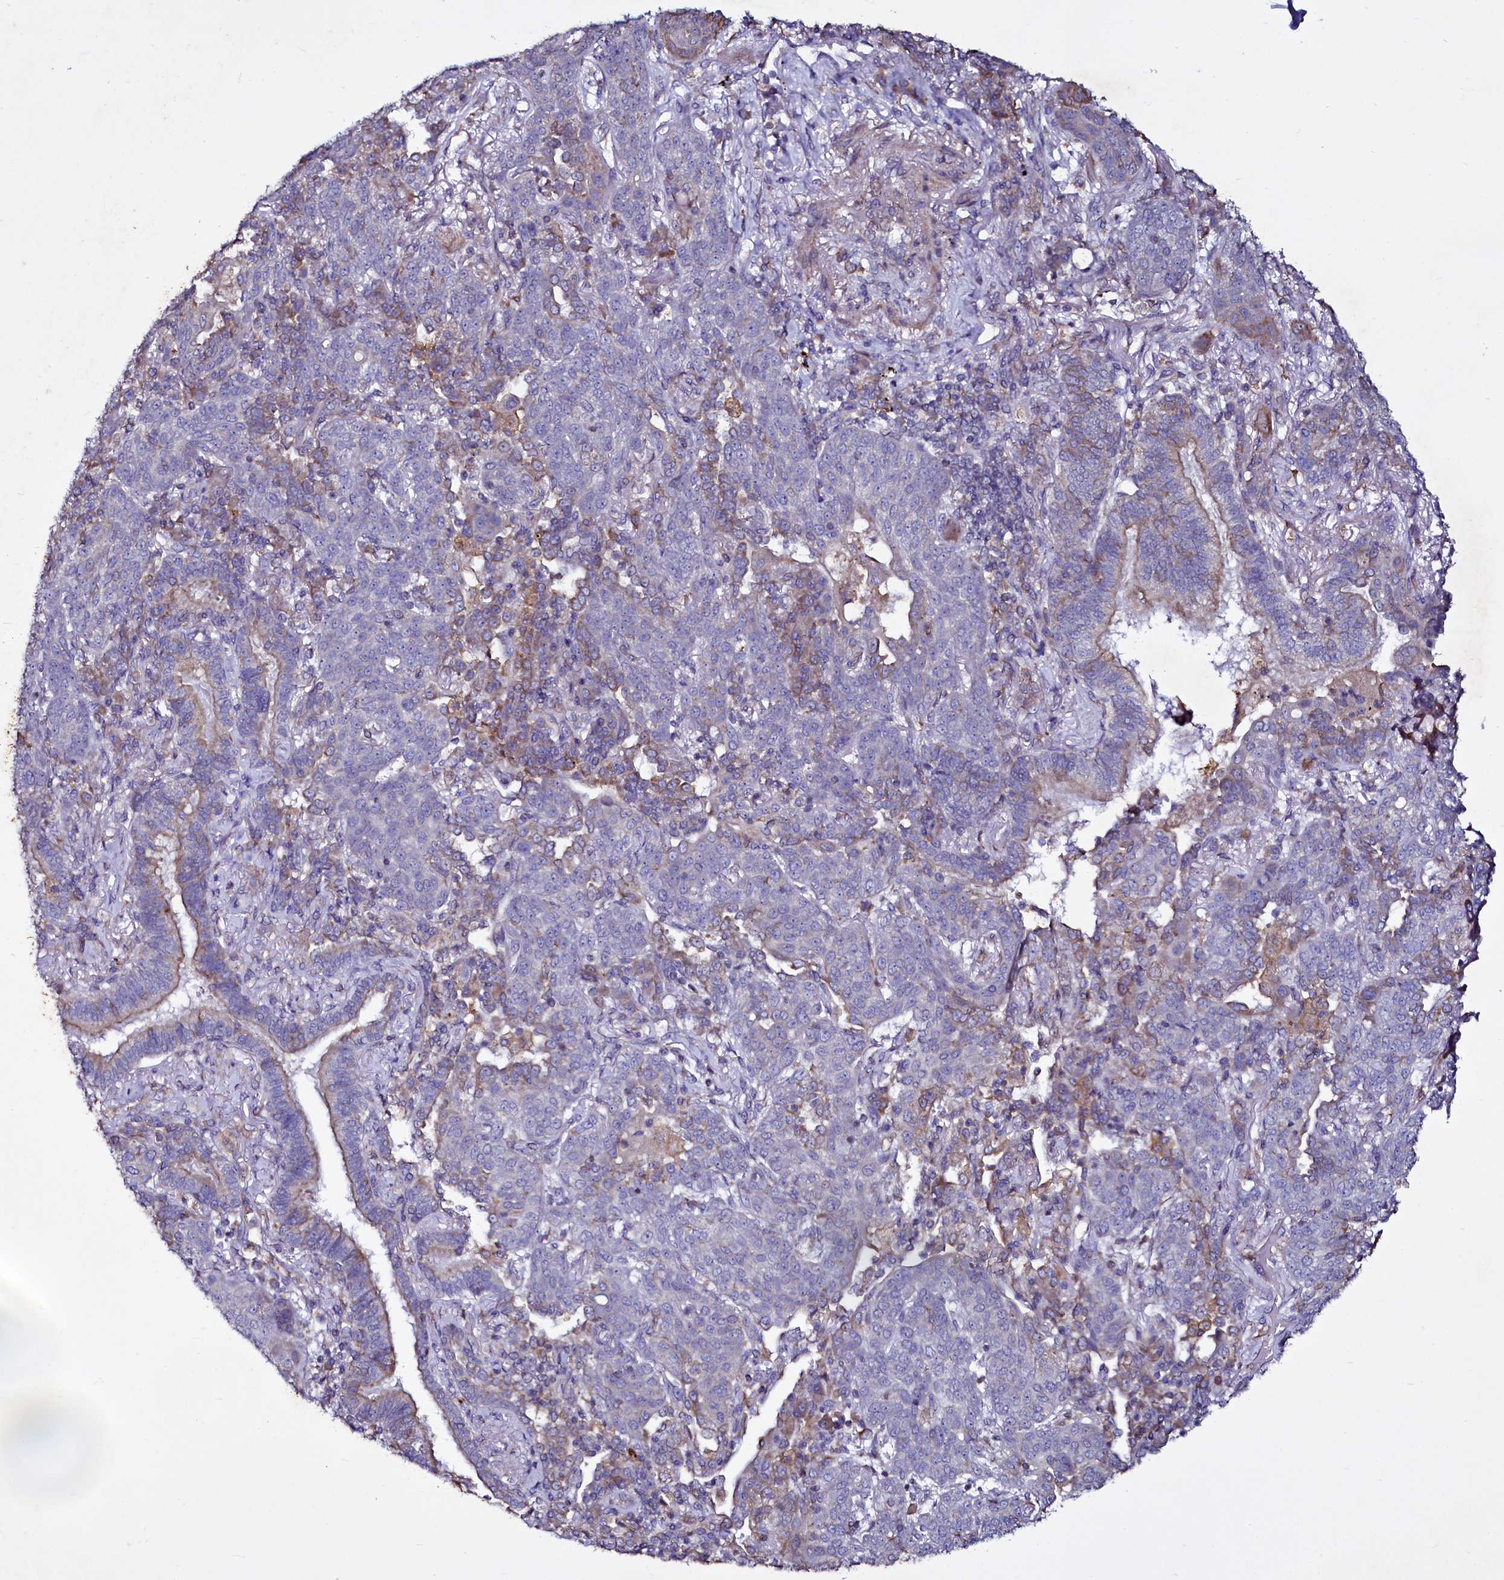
{"staining": {"intensity": "negative", "quantity": "none", "location": "none"}, "tissue": "lung cancer", "cell_type": "Tumor cells", "image_type": "cancer", "snomed": [{"axis": "morphology", "description": "Squamous cell carcinoma, NOS"}, {"axis": "topography", "description": "Lung"}], "caption": "Micrograph shows no protein positivity in tumor cells of lung squamous cell carcinoma tissue.", "gene": "SELENOT", "patient": {"sex": "female", "age": 70}}